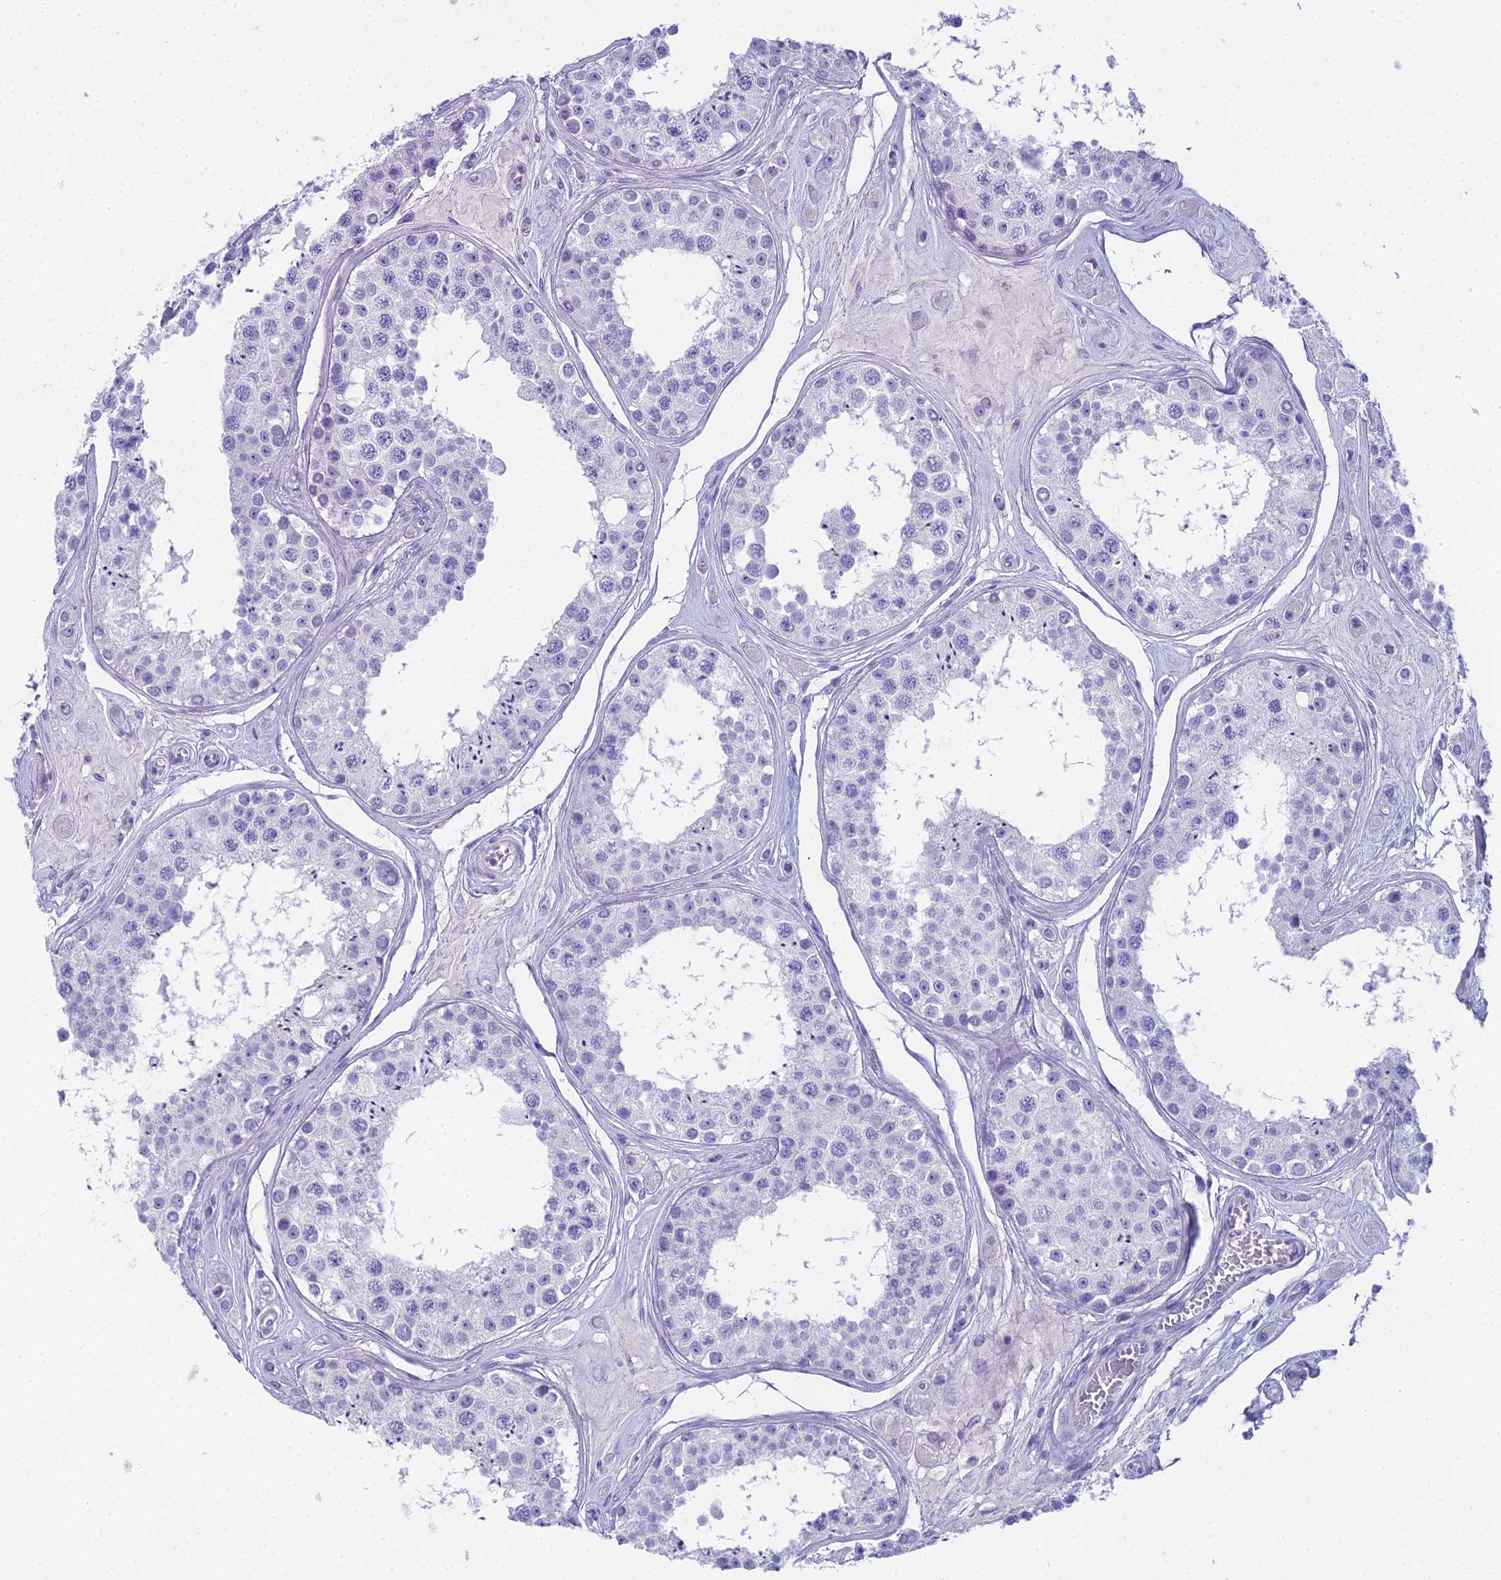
{"staining": {"intensity": "negative", "quantity": "none", "location": "none"}, "tissue": "testis", "cell_type": "Cells in seminiferous ducts", "image_type": "normal", "snomed": [{"axis": "morphology", "description": "Normal tissue, NOS"}, {"axis": "topography", "description": "Testis"}], "caption": "The image demonstrates no staining of cells in seminiferous ducts in normal testis.", "gene": "UNC80", "patient": {"sex": "male", "age": 25}}